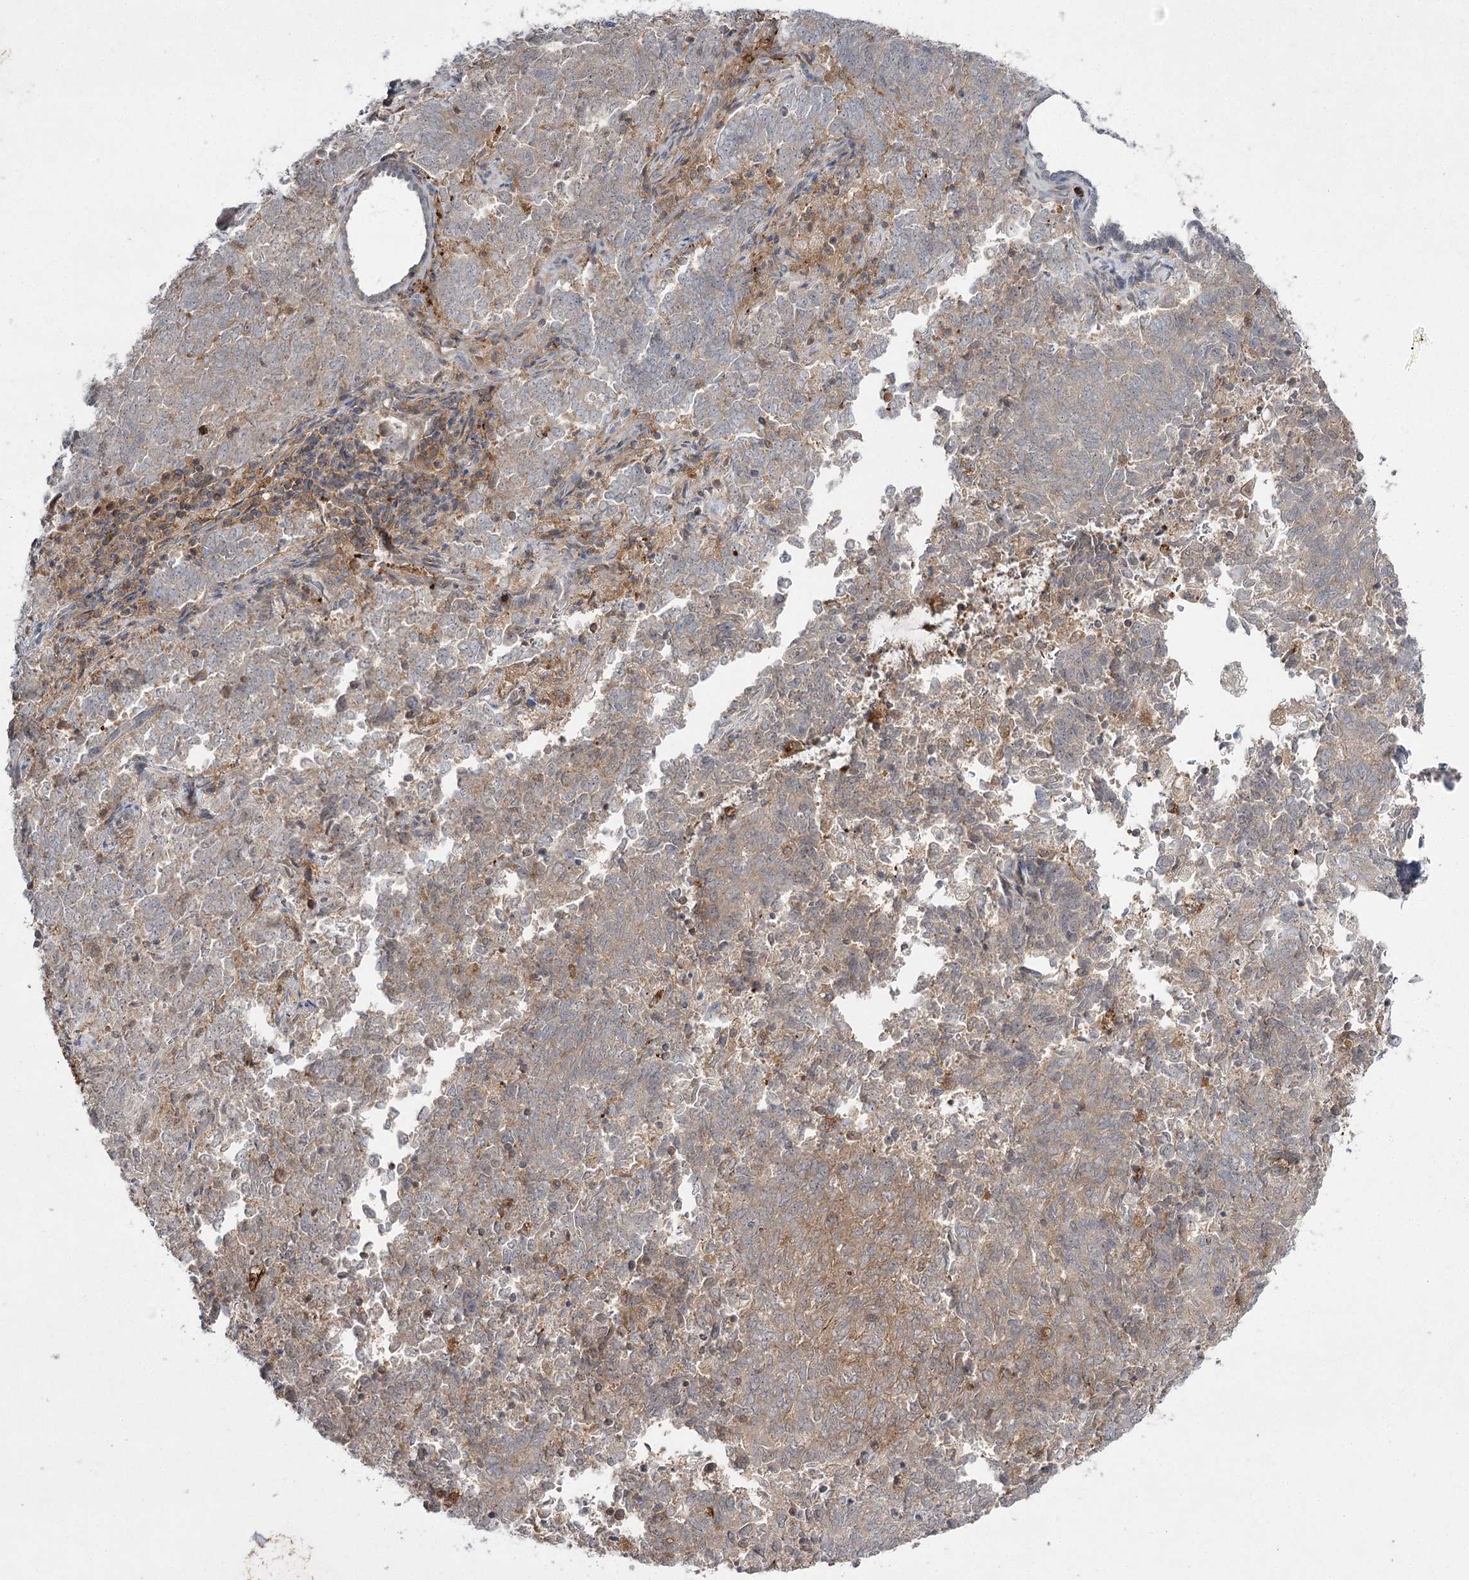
{"staining": {"intensity": "moderate", "quantity": "<25%", "location": "cytoplasmic/membranous"}, "tissue": "endometrial cancer", "cell_type": "Tumor cells", "image_type": "cancer", "snomed": [{"axis": "morphology", "description": "Adenocarcinoma, NOS"}, {"axis": "topography", "description": "Endometrium"}], "caption": "Human adenocarcinoma (endometrial) stained for a protein (brown) shows moderate cytoplasmic/membranous positive staining in about <25% of tumor cells.", "gene": "WDR44", "patient": {"sex": "female", "age": 80}}